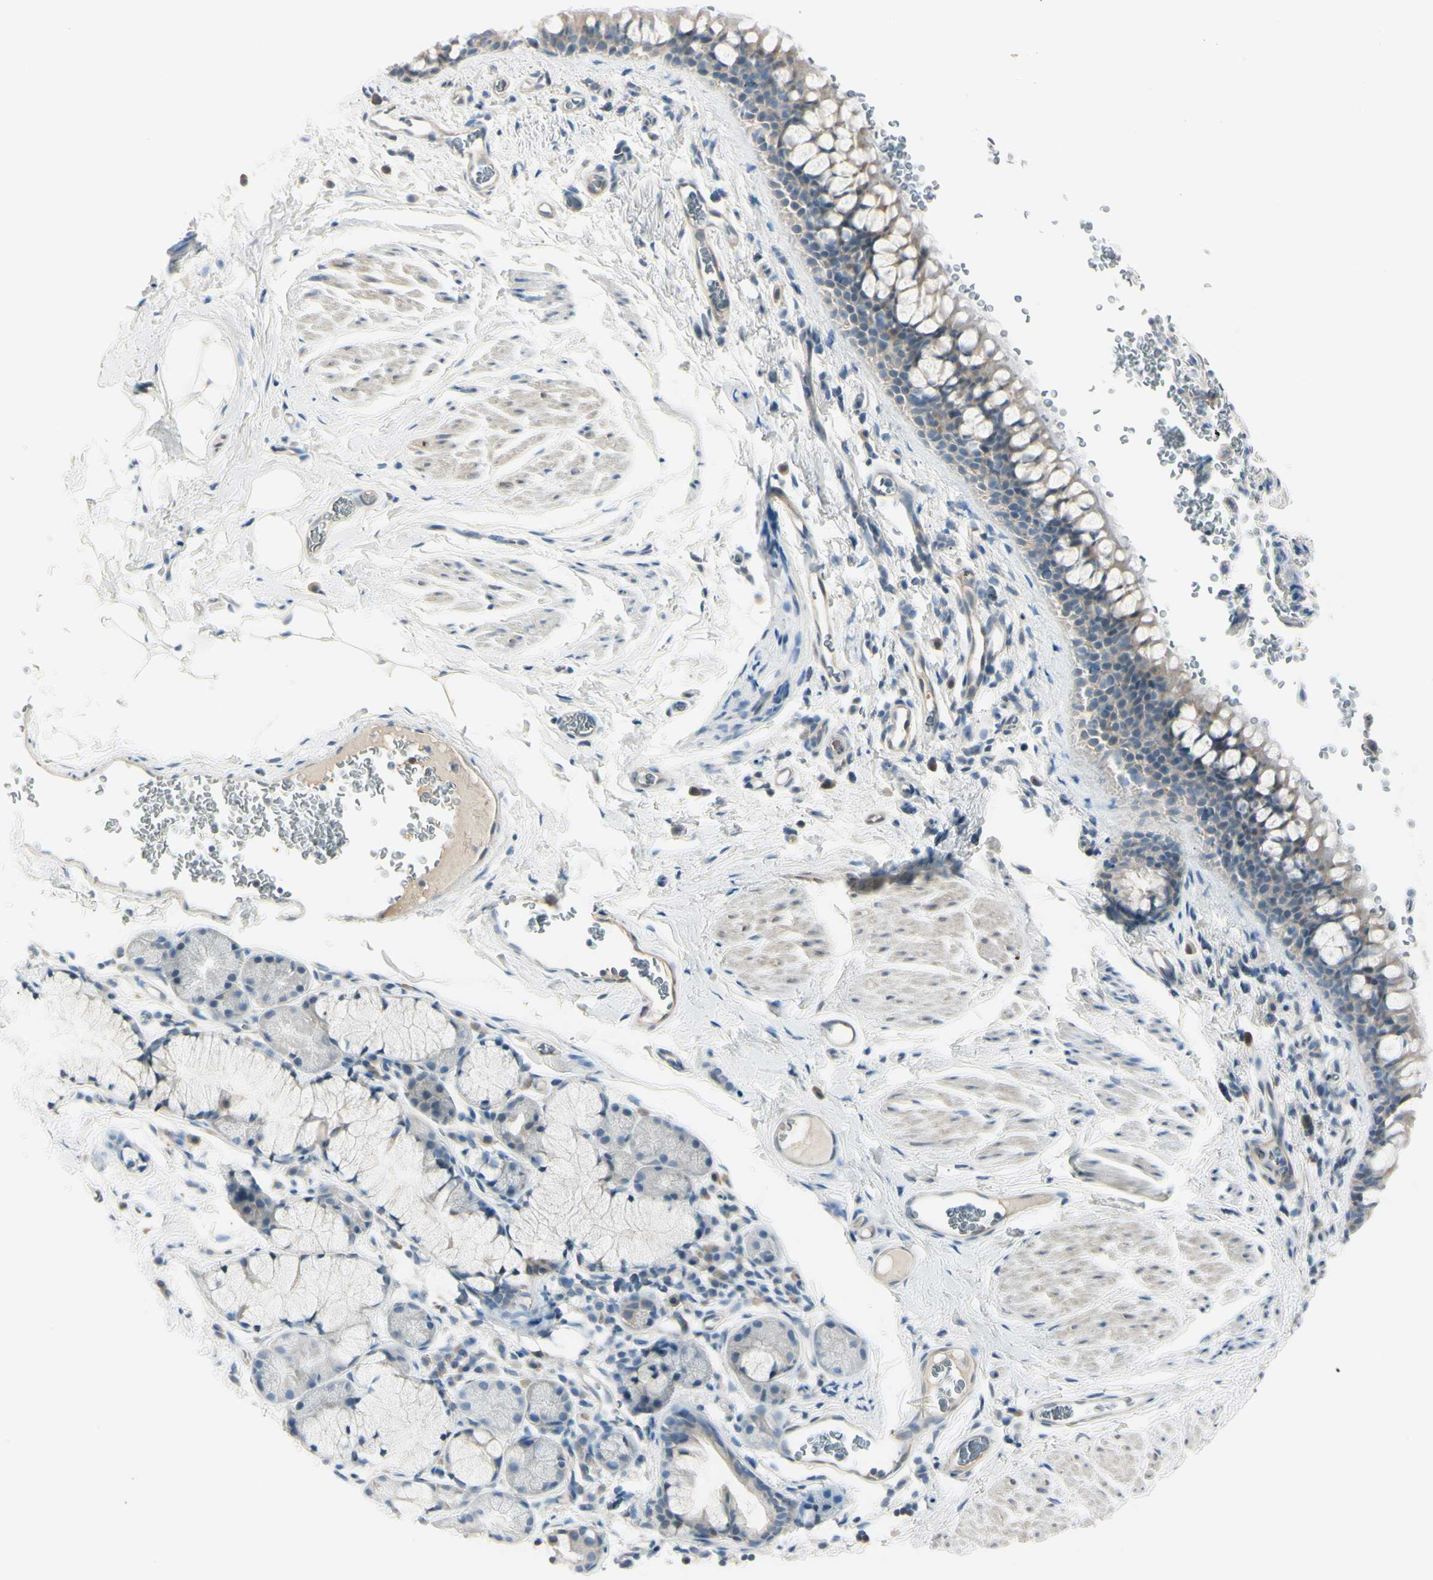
{"staining": {"intensity": "weak", "quantity": ">75%", "location": "cytoplasmic/membranous"}, "tissue": "bronchus", "cell_type": "Respiratory epithelial cells", "image_type": "normal", "snomed": [{"axis": "morphology", "description": "Normal tissue, NOS"}, {"axis": "morphology", "description": "Malignant melanoma, Metastatic site"}, {"axis": "topography", "description": "Bronchus"}, {"axis": "topography", "description": "Lung"}], "caption": "A low amount of weak cytoplasmic/membranous staining is appreciated in approximately >75% of respiratory epithelial cells in normal bronchus.", "gene": "ASB9", "patient": {"sex": "male", "age": 64}}